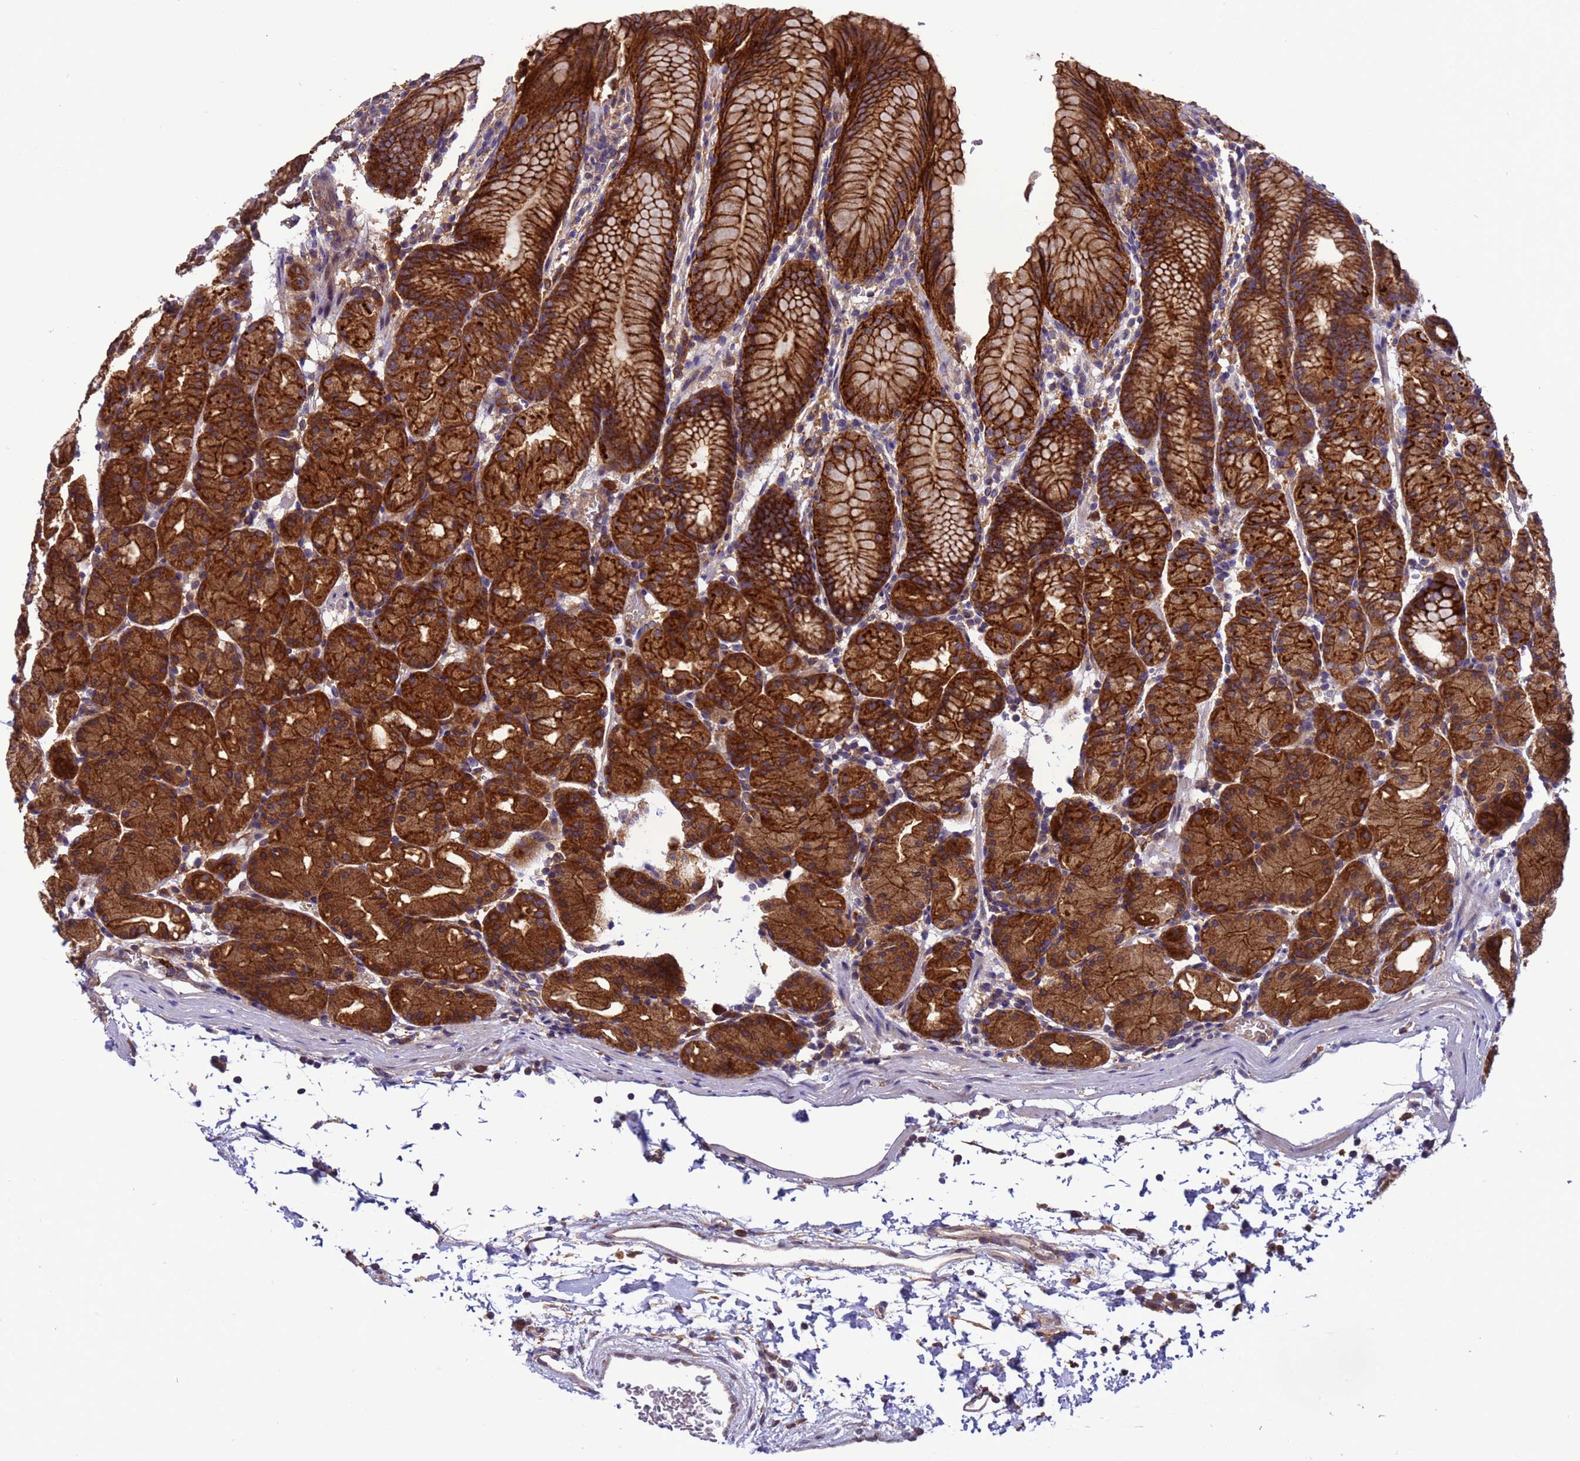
{"staining": {"intensity": "strong", "quantity": ">75%", "location": "cytoplasmic/membranous"}, "tissue": "stomach", "cell_type": "Glandular cells", "image_type": "normal", "snomed": [{"axis": "morphology", "description": "Normal tissue, NOS"}, {"axis": "topography", "description": "Stomach, upper"}], "caption": "Immunohistochemical staining of unremarkable stomach exhibits high levels of strong cytoplasmic/membranous staining in approximately >75% of glandular cells.", "gene": "ARHGAP12", "patient": {"sex": "male", "age": 48}}